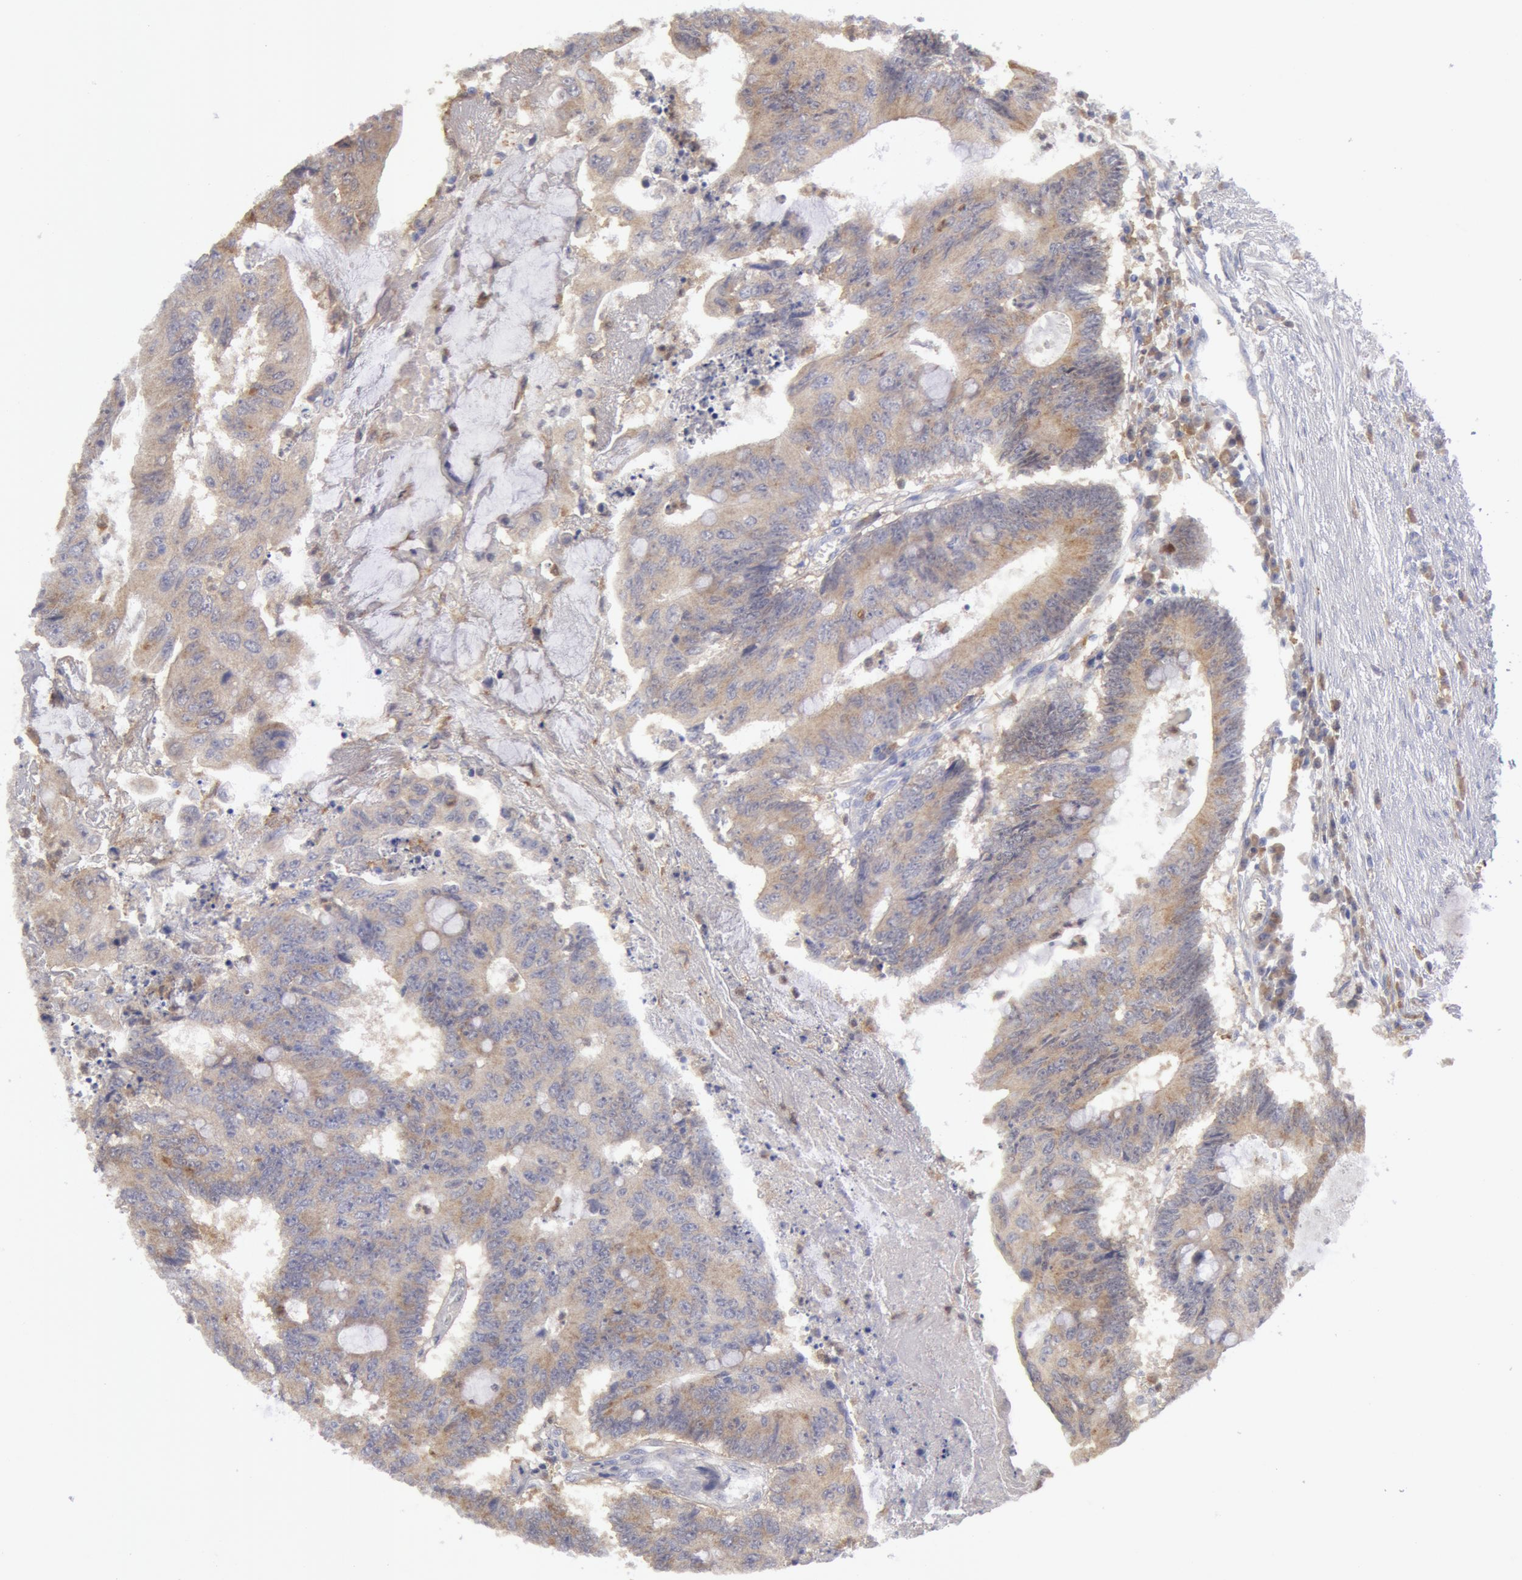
{"staining": {"intensity": "weak", "quantity": ">75%", "location": "cytoplasmic/membranous"}, "tissue": "colorectal cancer", "cell_type": "Tumor cells", "image_type": "cancer", "snomed": [{"axis": "morphology", "description": "Adenocarcinoma, NOS"}, {"axis": "topography", "description": "Colon"}], "caption": "Colorectal cancer (adenocarcinoma) stained with IHC displays weak cytoplasmic/membranous staining in about >75% of tumor cells. Immunohistochemistry stains the protein of interest in brown and the nuclei are stained blue.", "gene": "SYK", "patient": {"sex": "male", "age": 65}}